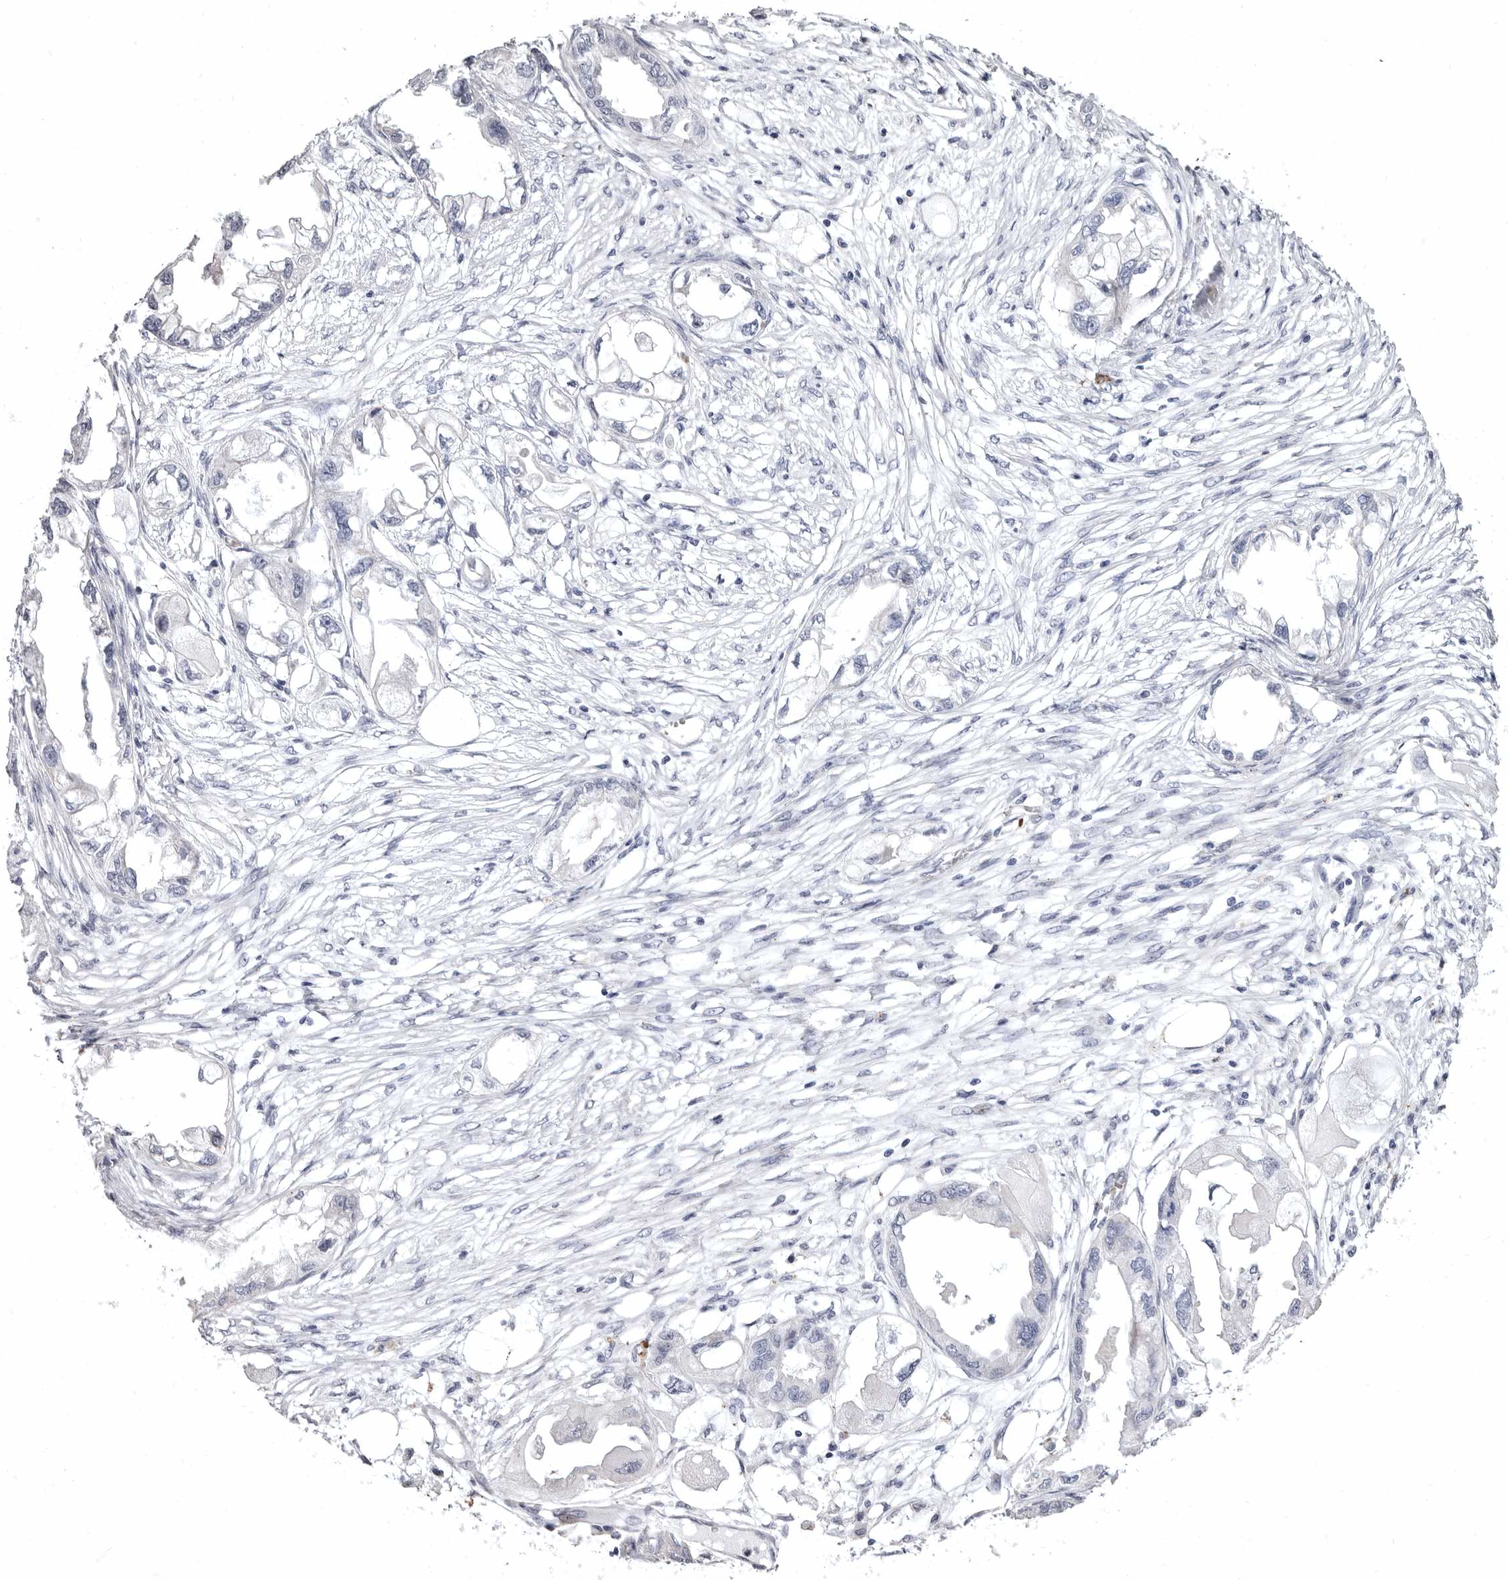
{"staining": {"intensity": "negative", "quantity": "none", "location": "none"}, "tissue": "endometrial cancer", "cell_type": "Tumor cells", "image_type": "cancer", "snomed": [{"axis": "morphology", "description": "Adenocarcinoma, NOS"}, {"axis": "morphology", "description": "Adenocarcinoma, metastatic, NOS"}, {"axis": "topography", "description": "Adipose tissue"}, {"axis": "topography", "description": "Endometrium"}], "caption": "There is no significant positivity in tumor cells of endometrial cancer (adenocarcinoma).", "gene": "AIDA", "patient": {"sex": "female", "age": 67}}